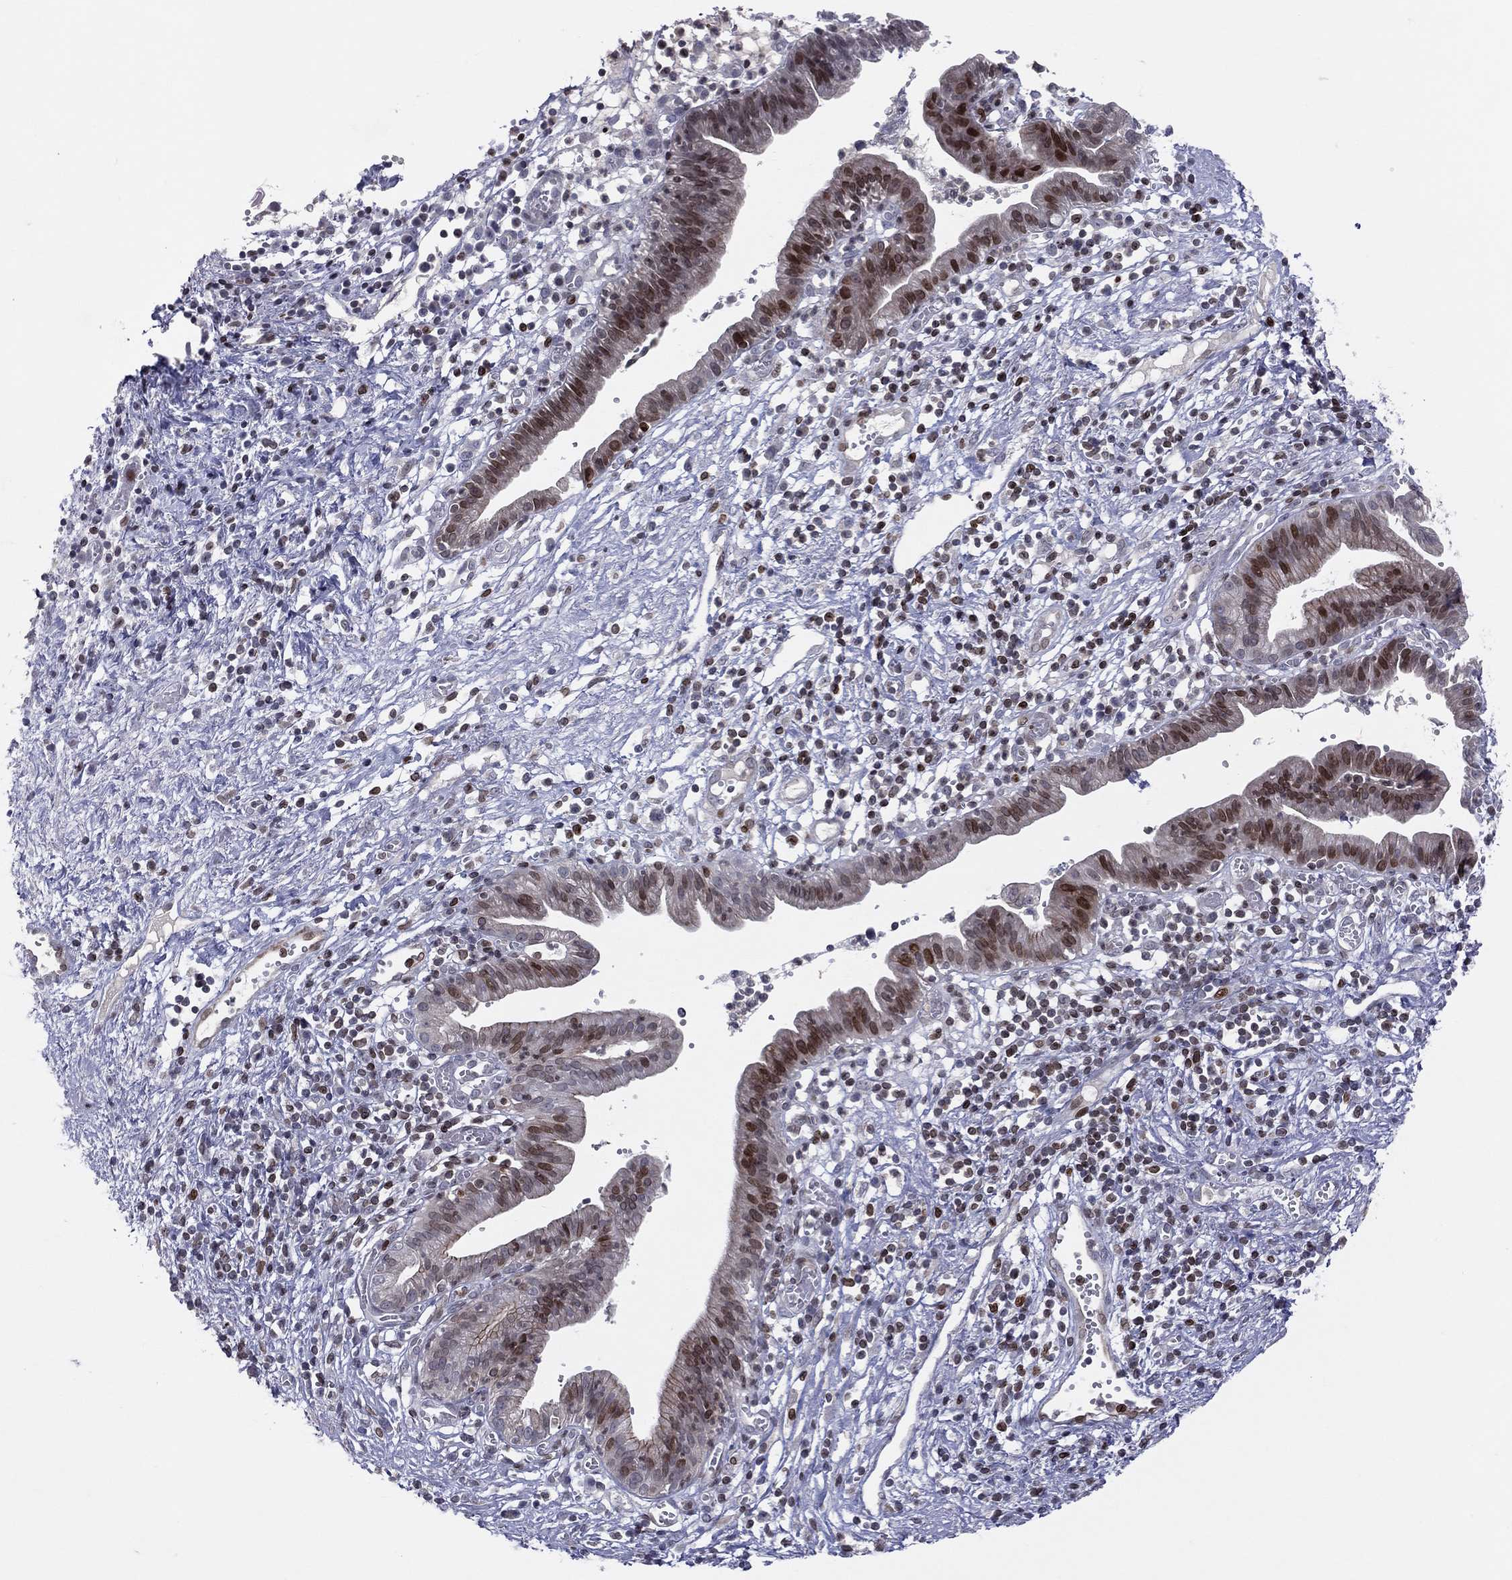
{"staining": {"intensity": "strong", "quantity": "25%-75%", "location": "nuclear"}, "tissue": "pancreatic cancer", "cell_type": "Tumor cells", "image_type": "cancer", "snomed": [{"axis": "morphology", "description": "Adenocarcinoma, NOS"}, {"axis": "topography", "description": "Pancreas"}], "caption": "Pancreatic cancer stained for a protein displays strong nuclear positivity in tumor cells.", "gene": "DBF4B", "patient": {"sex": "female", "age": 73}}